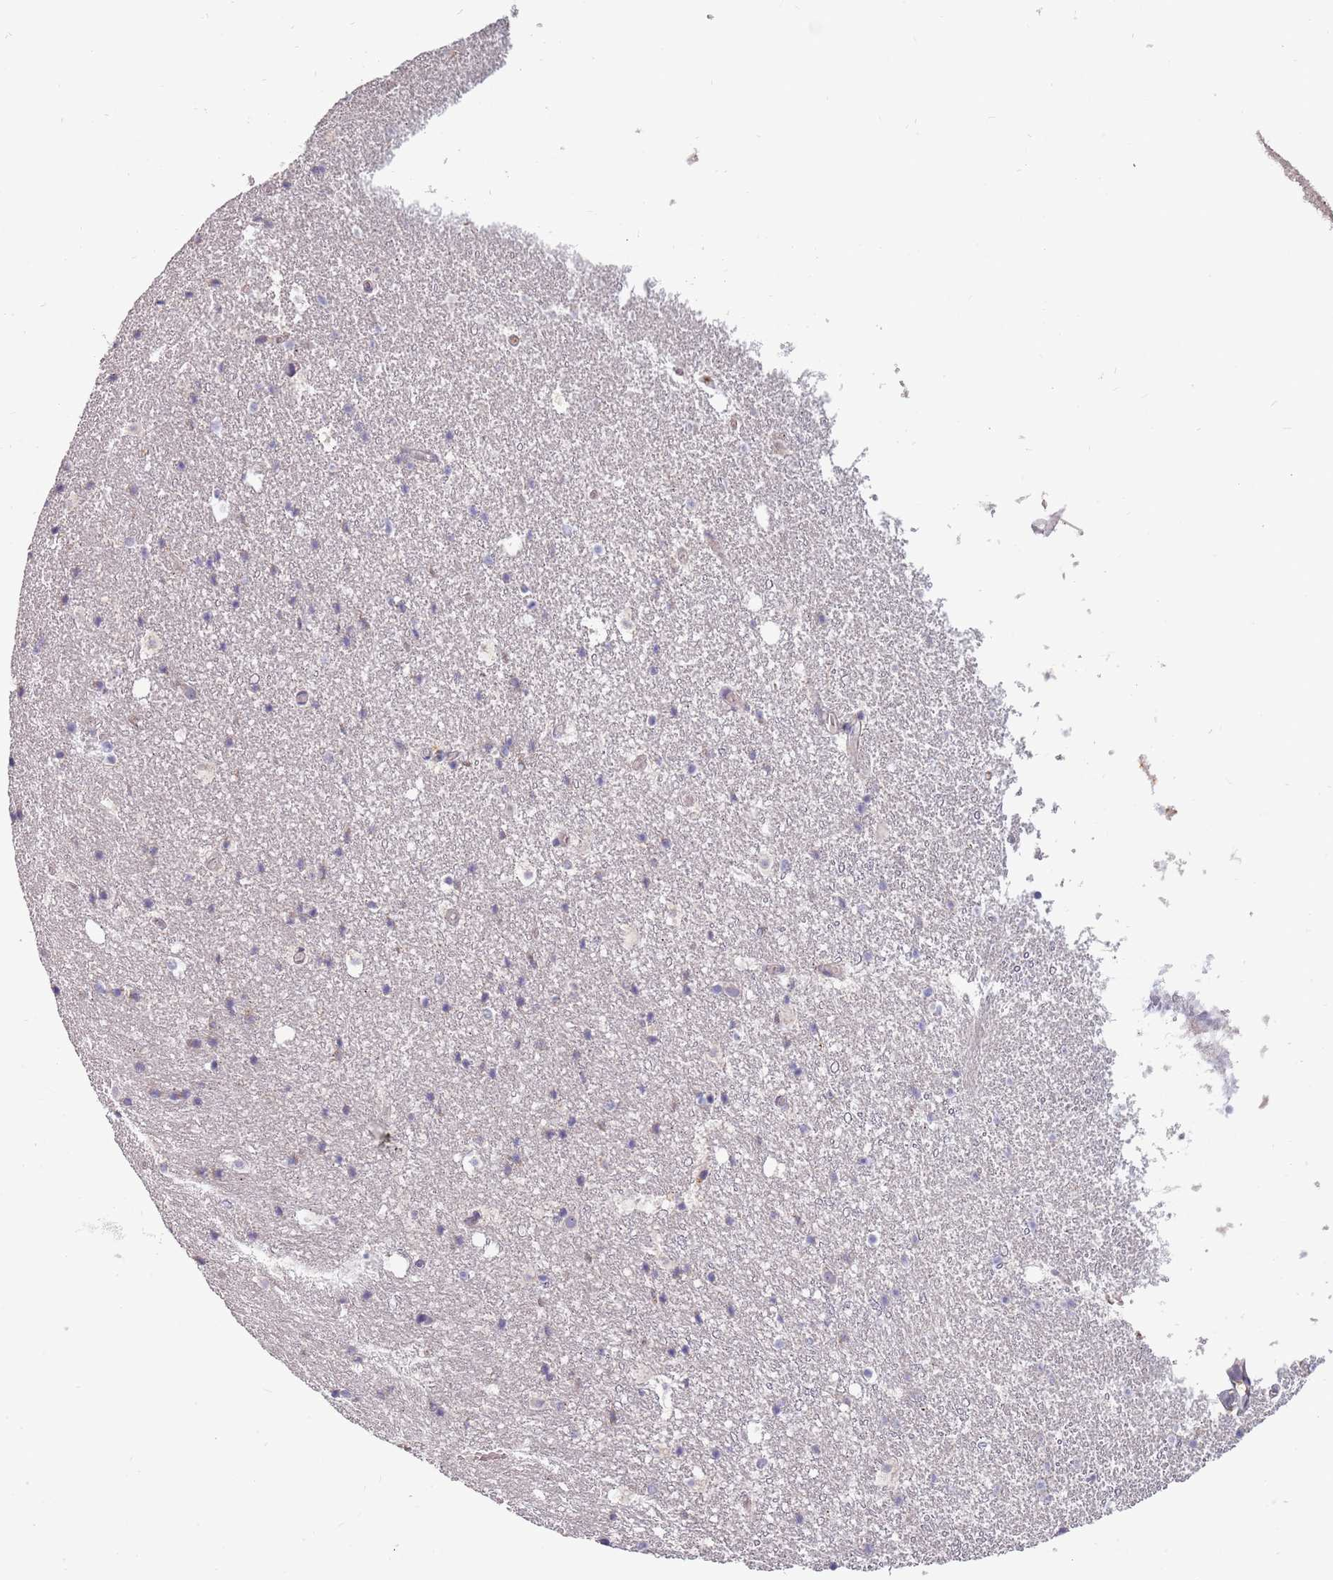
{"staining": {"intensity": "negative", "quantity": "none", "location": "none"}, "tissue": "hippocampus", "cell_type": "Glial cells", "image_type": "normal", "snomed": [{"axis": "morphology", "description": "Normal tissue, NOS"}, {"axis": "topography", "description": "Hippocampus"}], "caption": "DAB (3,3'-diaminobenzidine) immunohistochemical staining of normal human hippocampus exhibits no significant expression in glial cells.", "gene": "RNF181", "patient": {"sex": "female", "age": 52}}